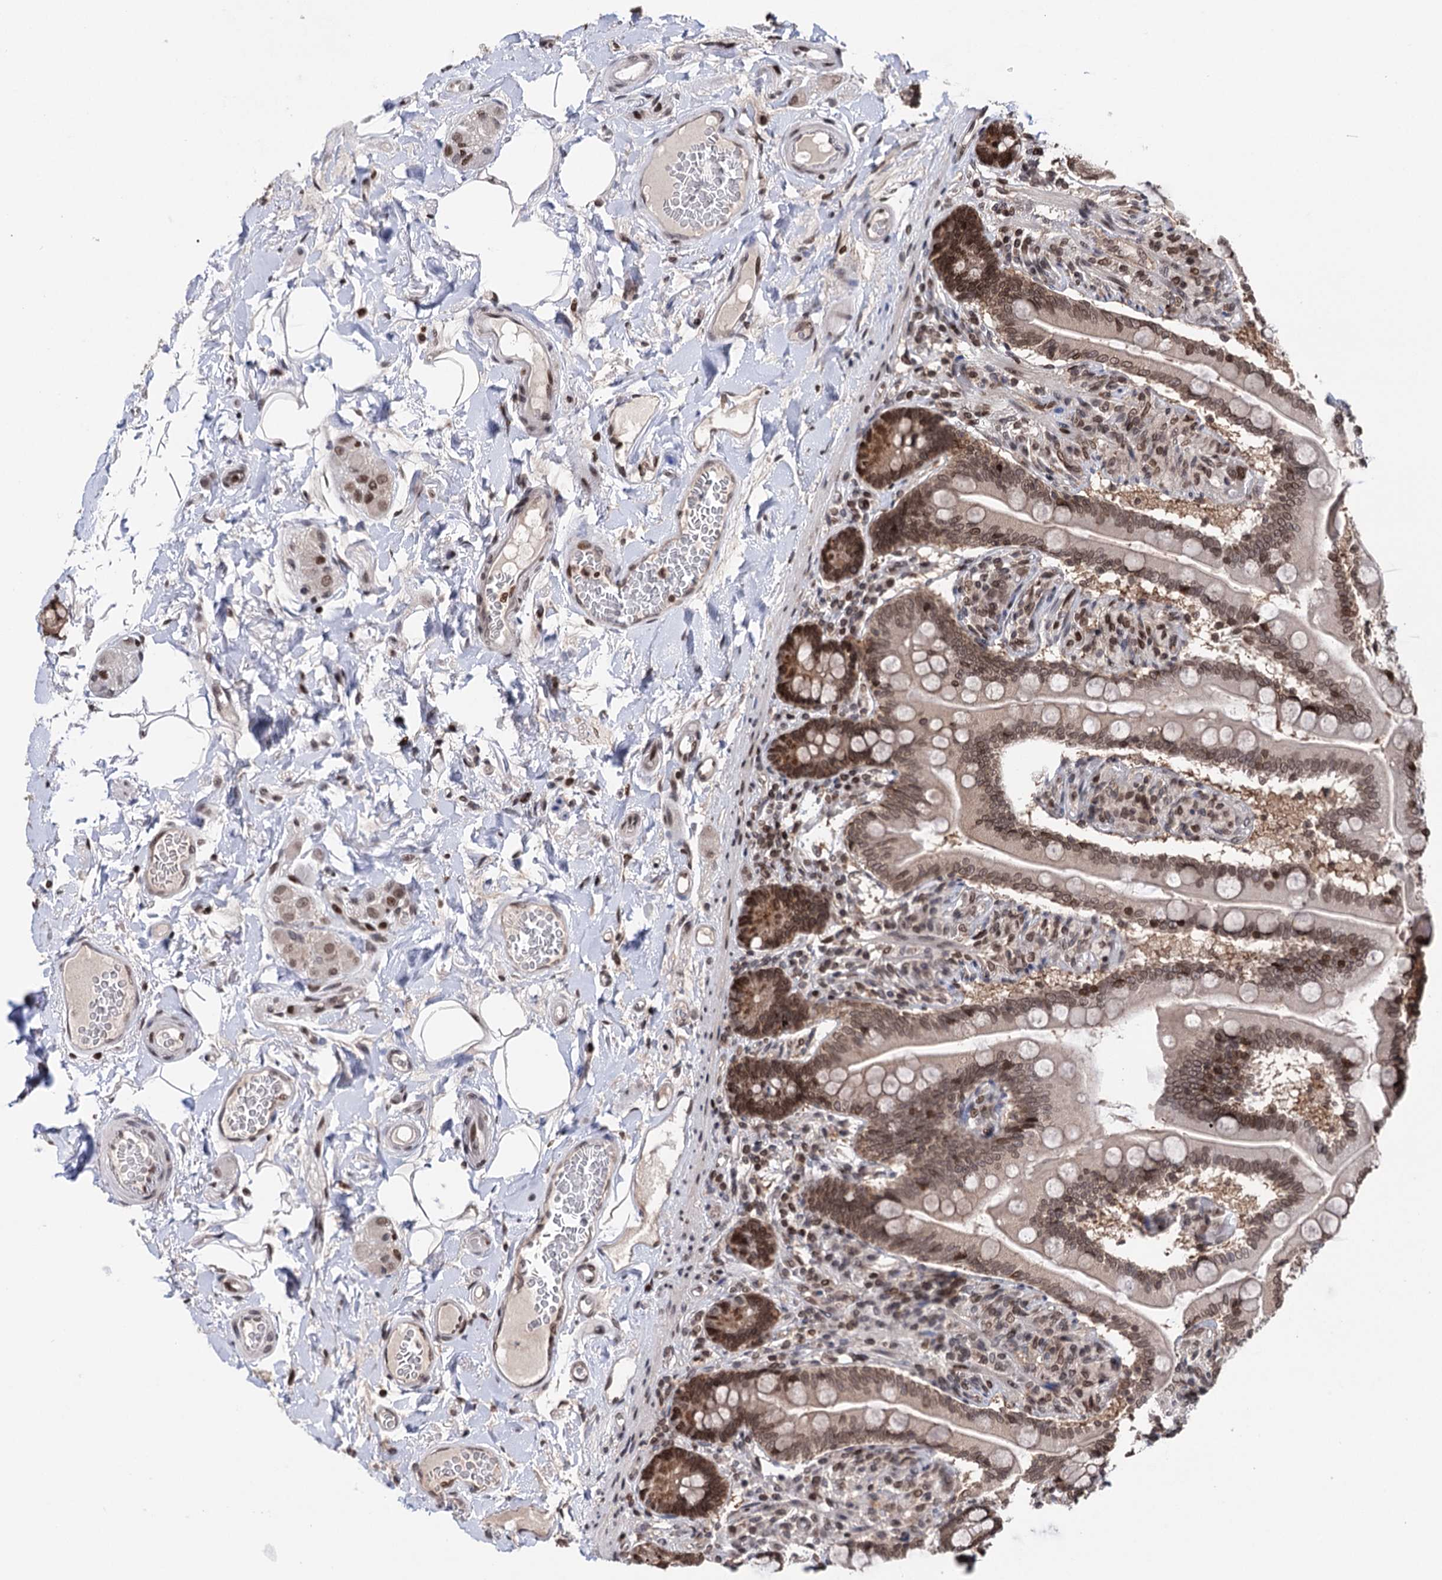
{"staining": {"intensity": "moderate", "quantity": ">75%", "location": "cytoplasmic/membranous,nuclear"}, "tissue": "small intestine", "cell_type": "Glandular cells", "image_type": "normal", "snomed": [{"axis": "morphology", "description": "Normal tissue, NOS"}, {"axis": "topography", "description": "Small intestine"}], "caption": "Protein analysis of normal small intestine reveals moderate cytoplasmic/membranous,nuclear positivity in about >75% of glandular cells. (IHC, brightfield microscopy, high magnification).", "gene": "CCDC77", "patient": {"sex": "female", "age": 64}}